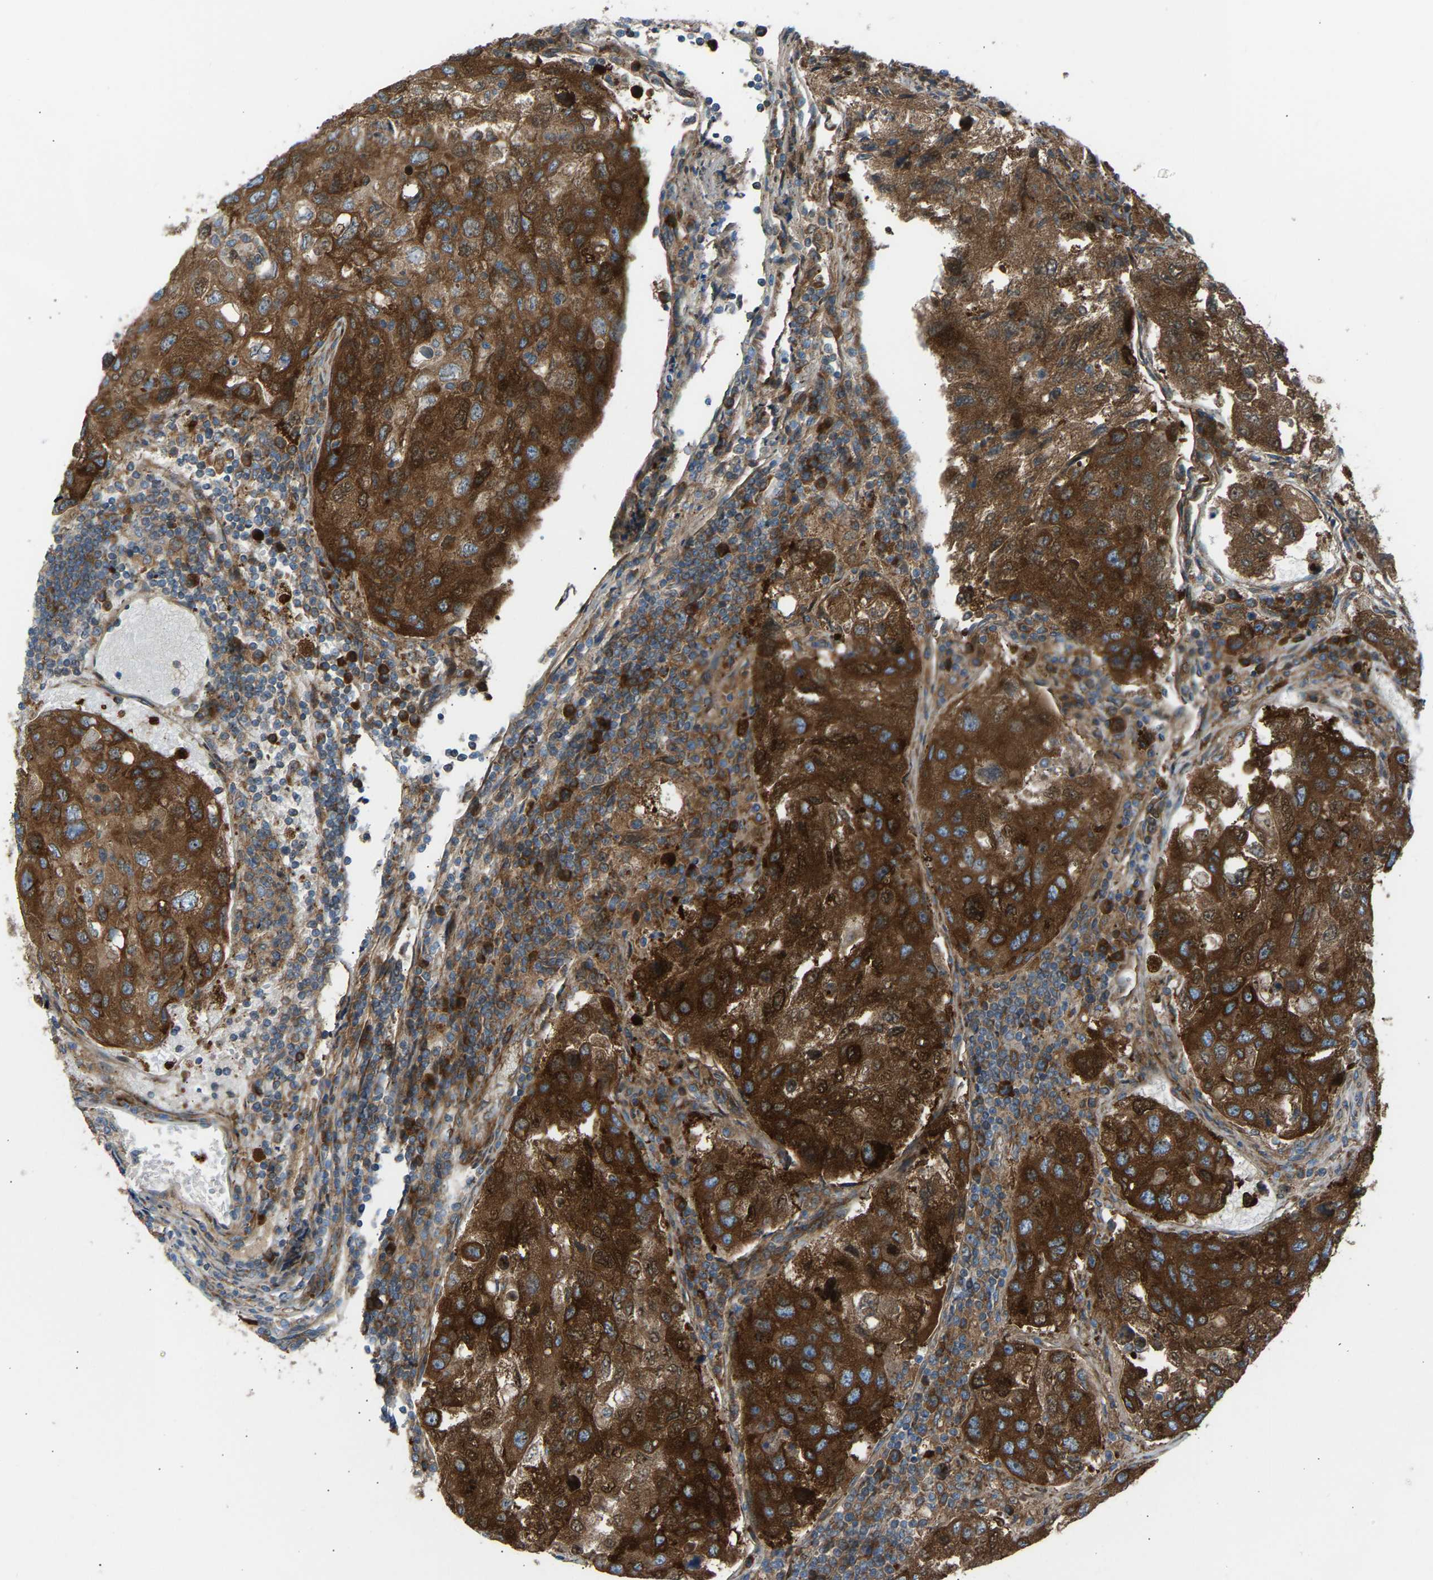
{"staining": {"intensity": "strong", "quantity": ">75%", "location": "cytoplasmic/membranous"}, "tissue": "urothelial cancer", "cell_type": "Tumor cells", "image_type": "cancer", "snomed": [{"axis": "morphology", "description": "Urothelial carcinoma, High grade"}, {"axis": "topography", "description": "Lymph node"}, {"axis": "topography", "description": "Urinary bladder"}], "caption": "High-magnification brightfield microscopy of urothelial cancer stained with DAB (3,3'-diaminobenzidine) (brown) and counterstained with hematoxylin (blue). tumor cells exhibit strong cytoplasmic/membranous expression is seen in about>75% of cells.", "gene": "VPS41", "patient": {"sex": "male", "age": 51}}